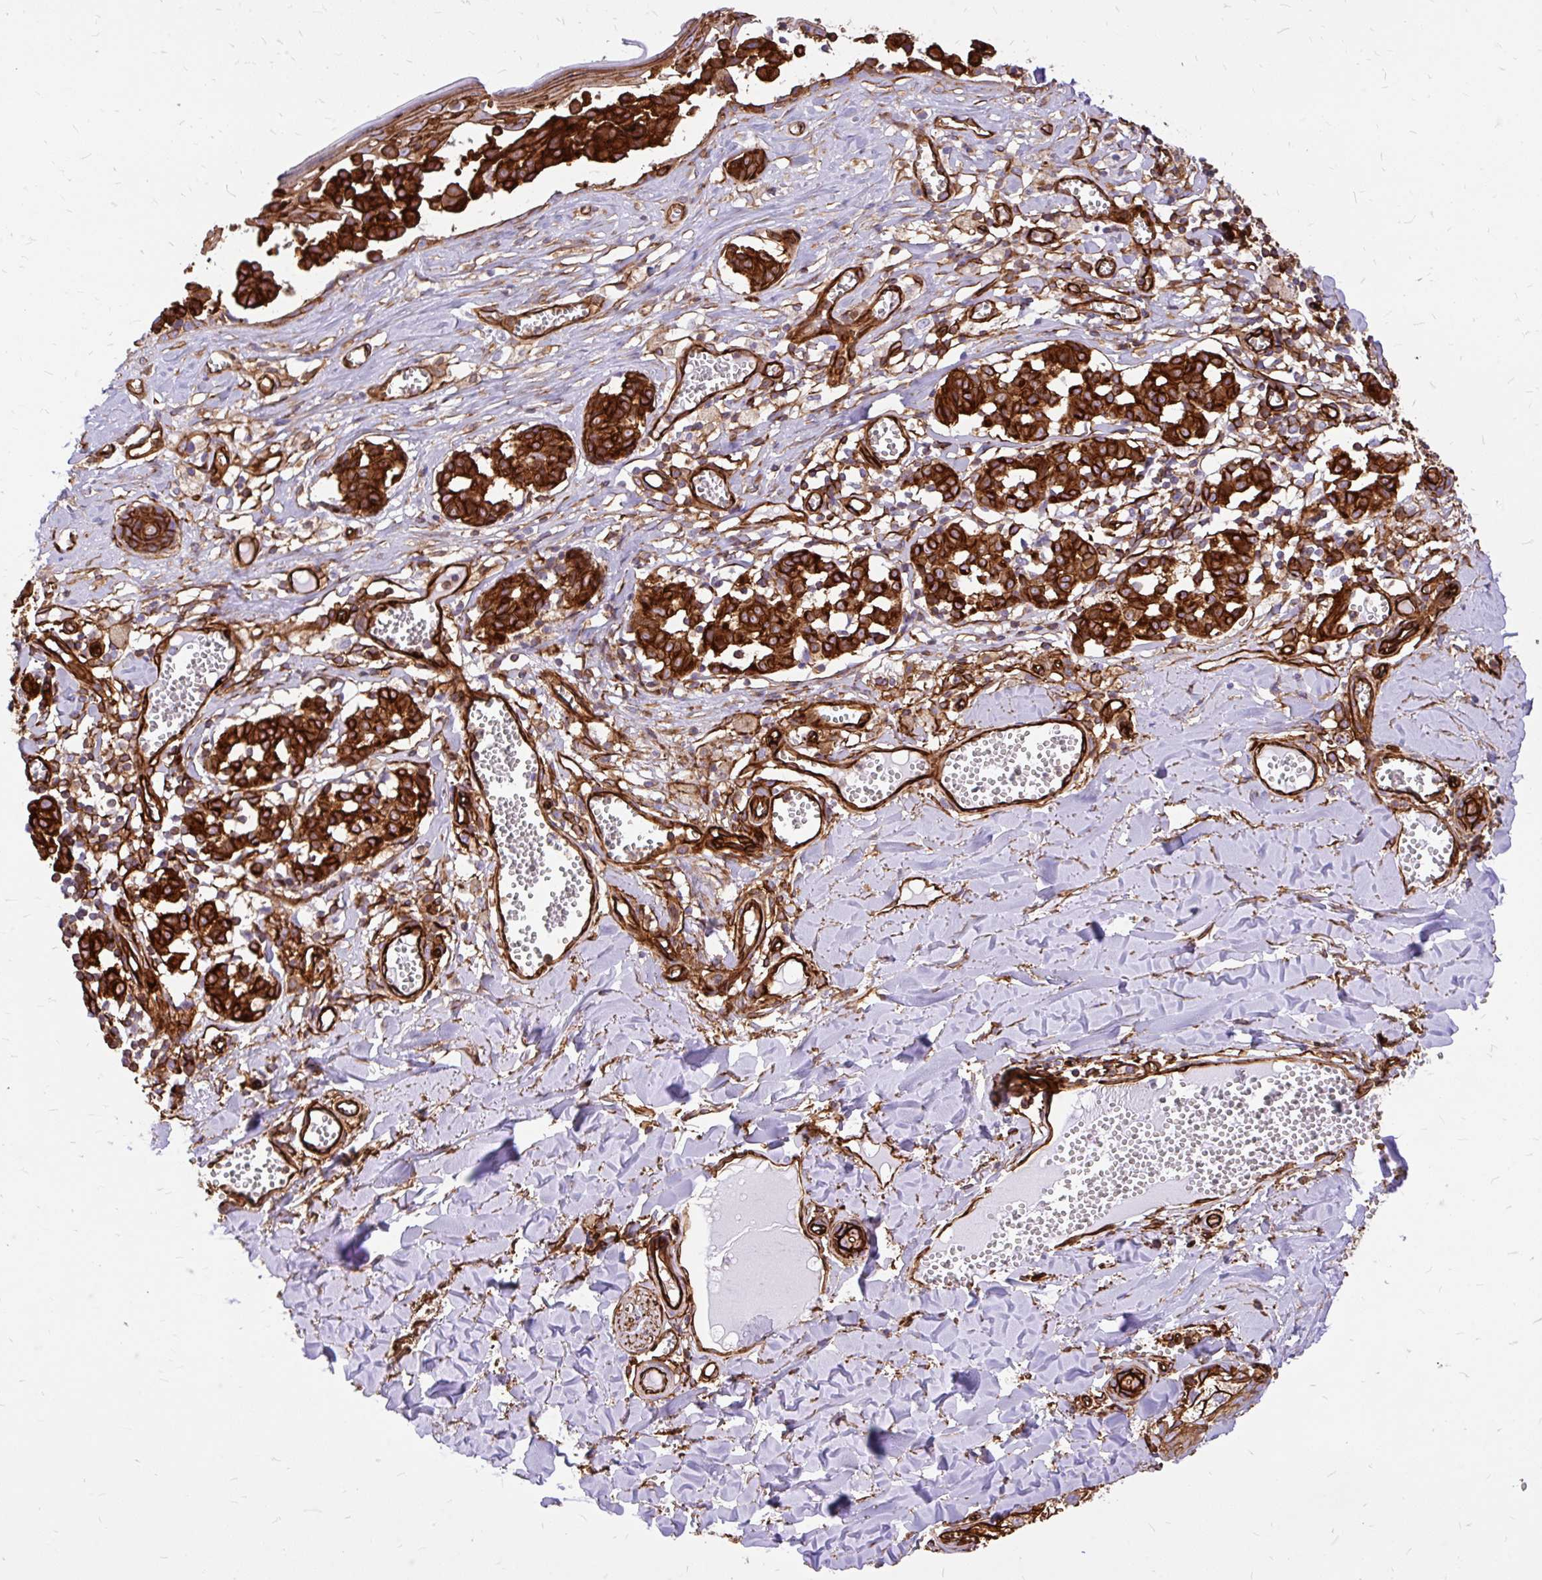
{"staining": {"intensity": "strong", "quantity": ">75%", "location": "cytoplasmic/membranous"}, "tissue": "melanoma", "cell_type": "Tumor cells", "image_type": "cancer", "snomed": [{"axis": "morphology", "description": "Malignant melanoma, NOS"}, {"axis": "topography", "description": "Skin"}], "caption": "Strong cytoplasmic/membranous positivity for a protein is identified in approximately >75% of tumor cells of melanoma using immunohistochemistry.", "gene": "MAP1LC3B", "patient": {"sex": "female", "age": 43}}